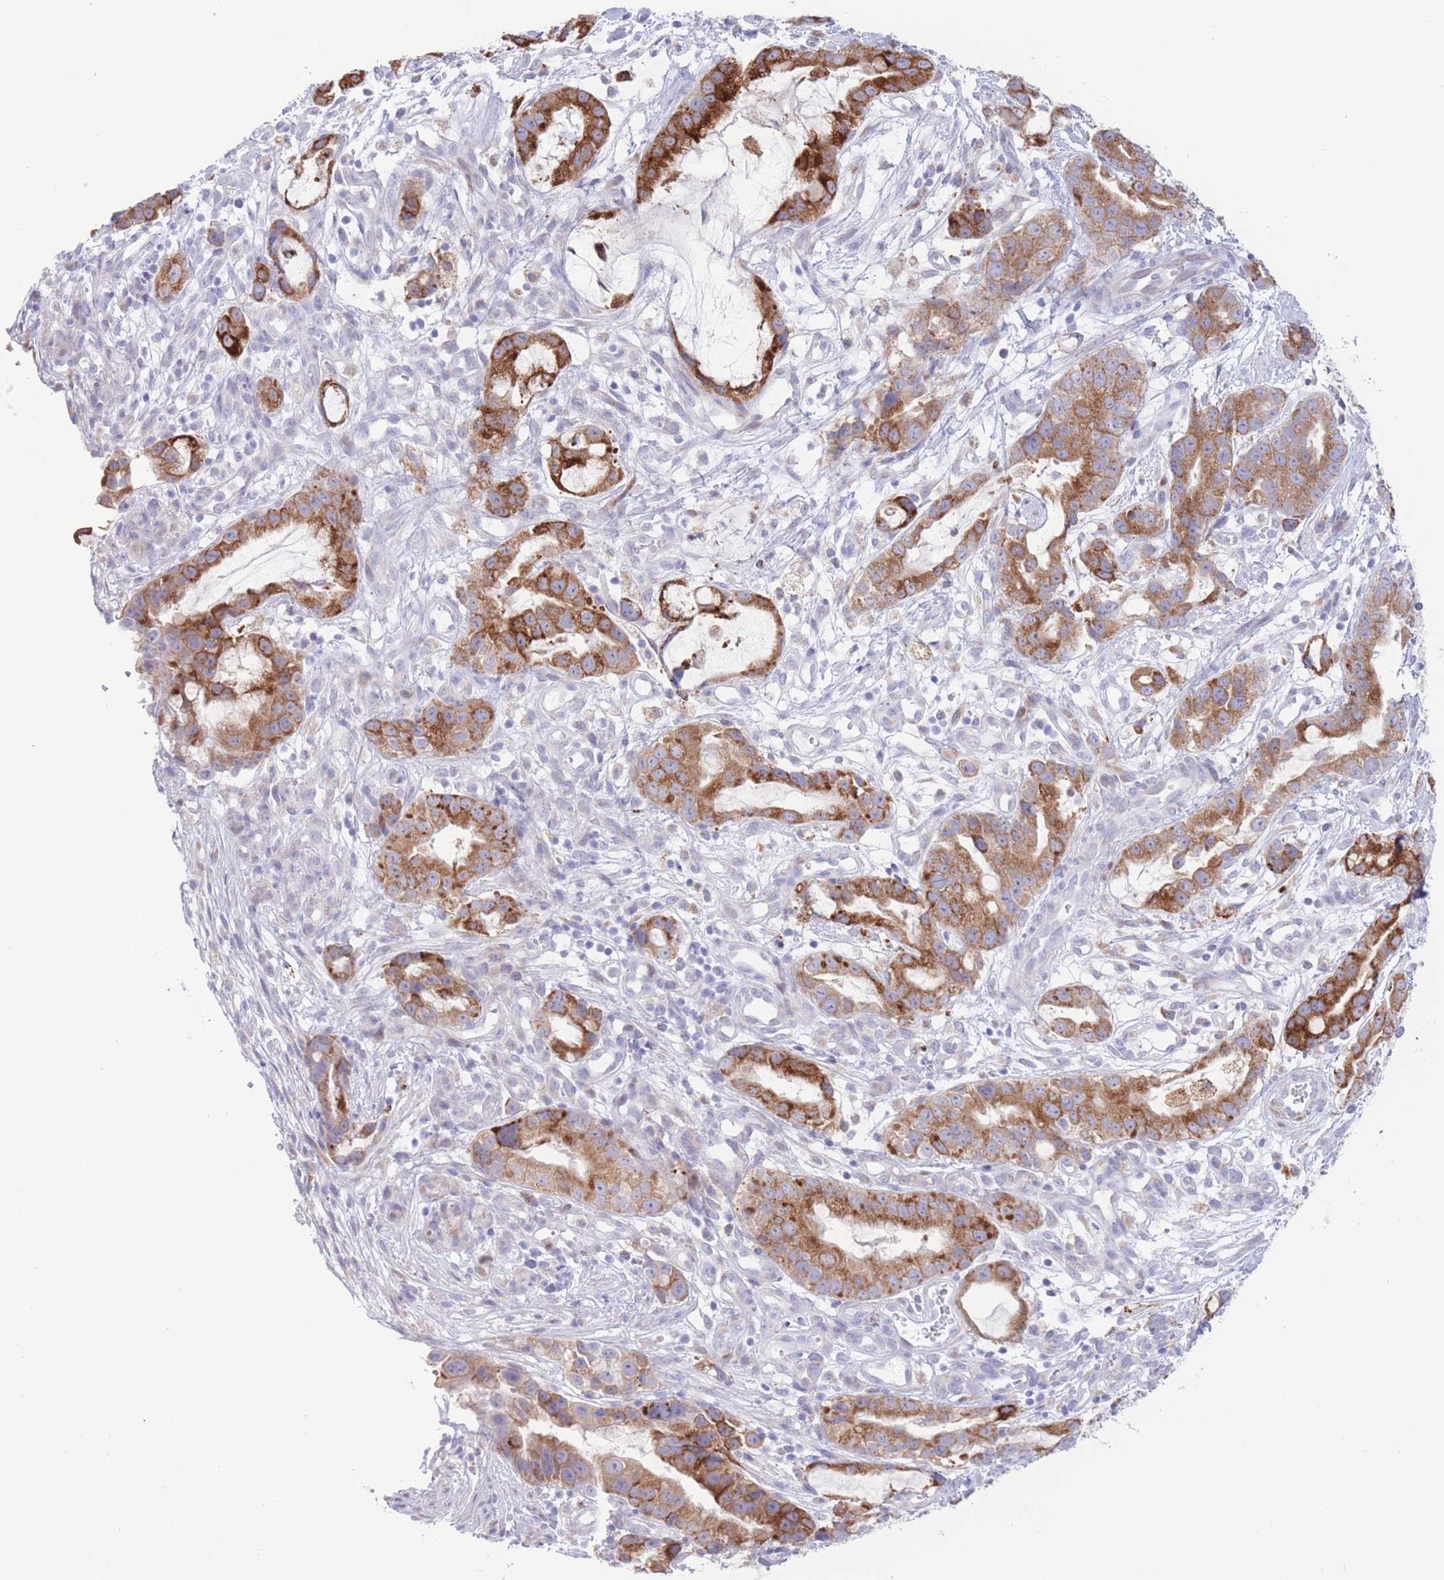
{"staining": {"intensity": "strong", "quantity": "25%-75%", "location": "cytoplasmic/membranous"}, "tissue": "stomach cancer", "cell_type": "Tumor cells", "image_type": "cancer", "snomed": [{"axis": "morphology", "description": "Adenocarcinoma, NOS"}, {"axis": "topography", "description": "Stomach"}], "caption": "The image exhibits staining of stomach adenocarcinoma, revealing strong cytoplasmic/membranous protein staining (brown color) within tumor cells. The protein is shown in brown color, while the nuclei are stained blue.", "gene": "MYDGF", "patient": {"sex": "male", "age": 55}}